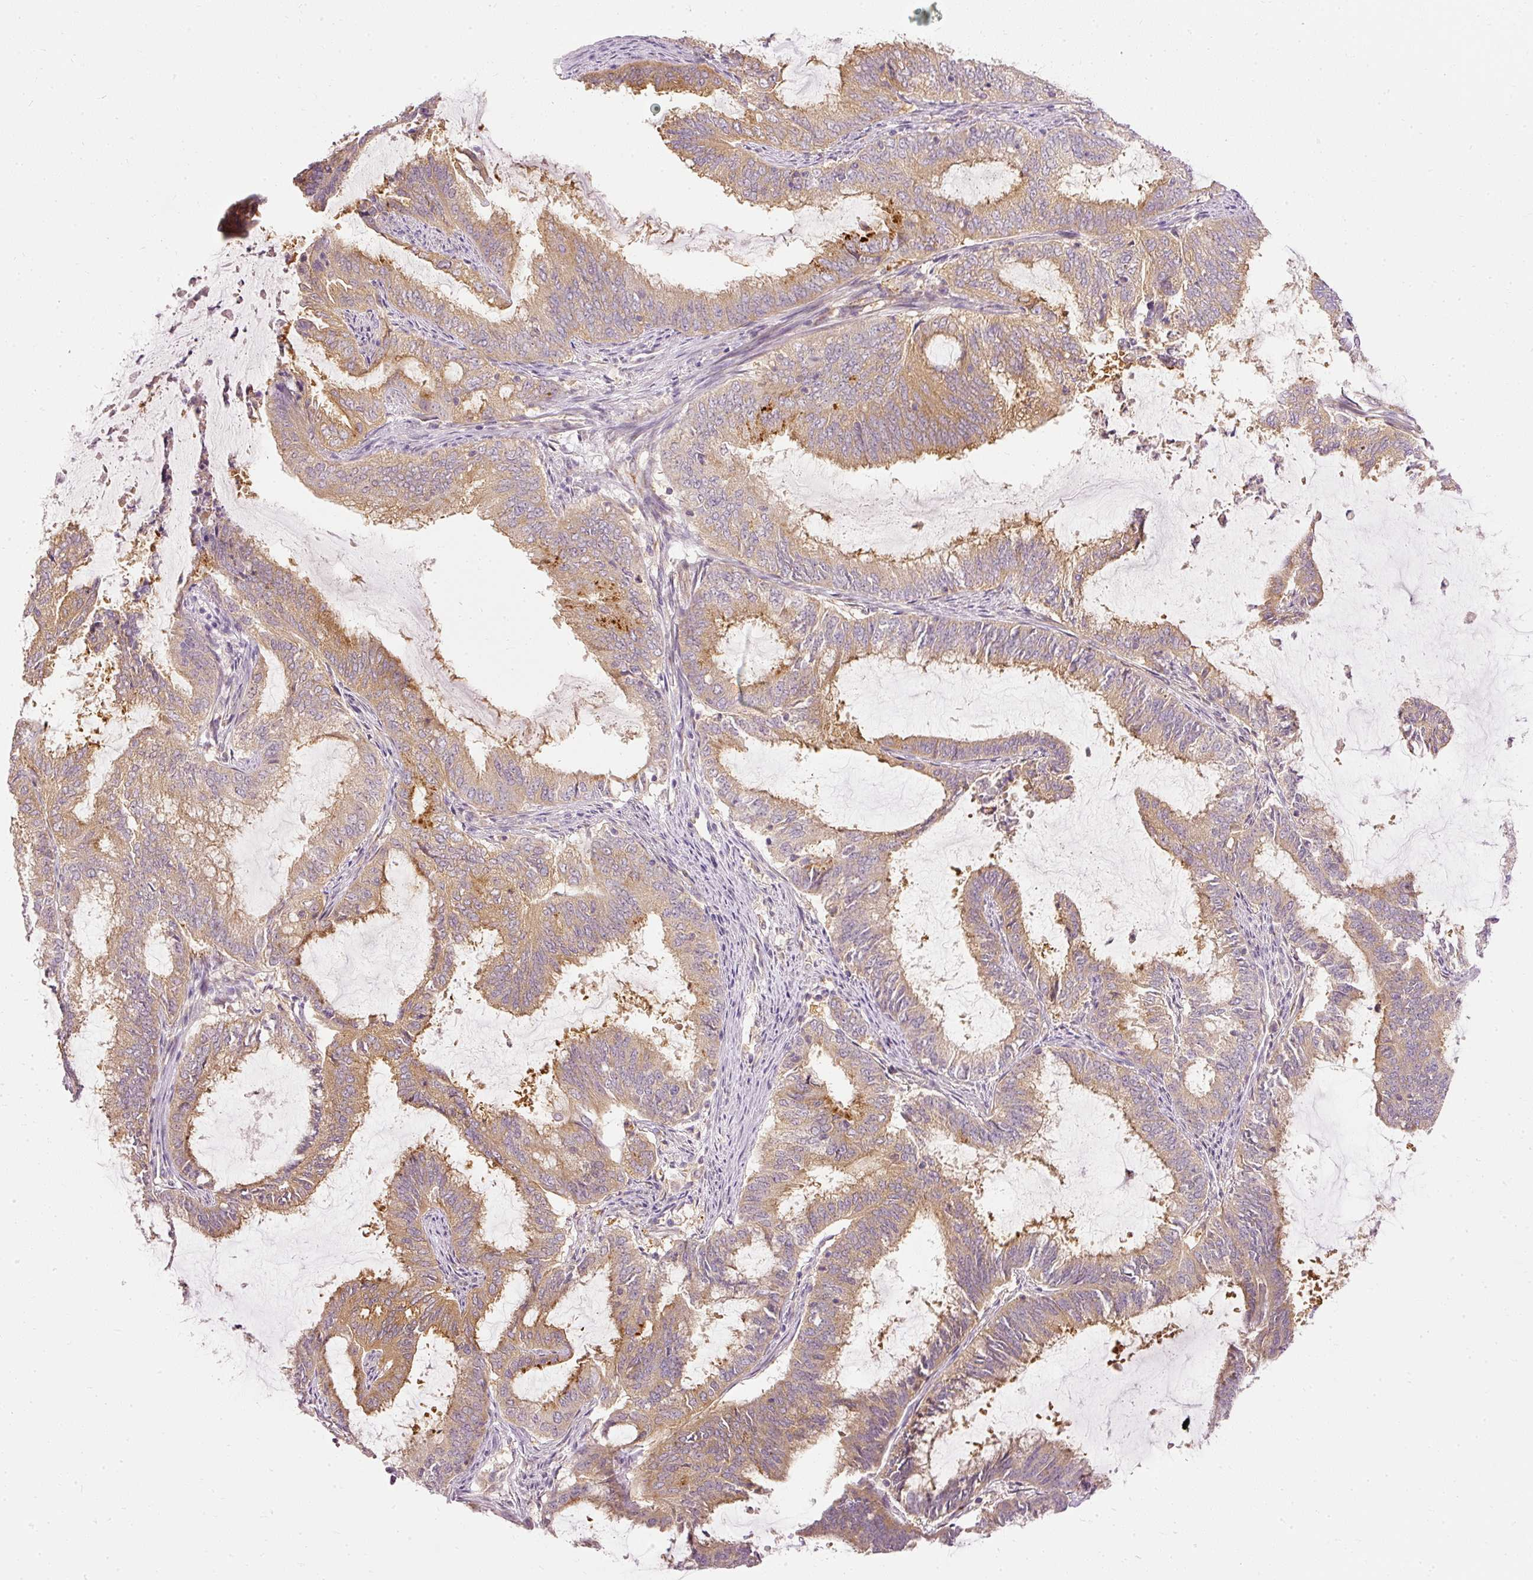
{"staining": {"intensity": "moderate", "quantity": "25%-75%", "location": "cytoplasmic/membranous"}, "tissue": "endometrial cancer", "cell_type": "Tumor cells", "image_type": "cancer", "snomed": [{"axis": "morphology", "description": "Adenocarcinoma, NOS"}, {"axis": "topography", "description": "Endometrium"}], "caption": "The photomicrograph displays staining of endometrial cancer, revealing moderate cytoplasmic/membranous protein expression (brown color) within tumor cells.", "gene": "ARMH3", "patient": {"sex": "female", "age": 51}}